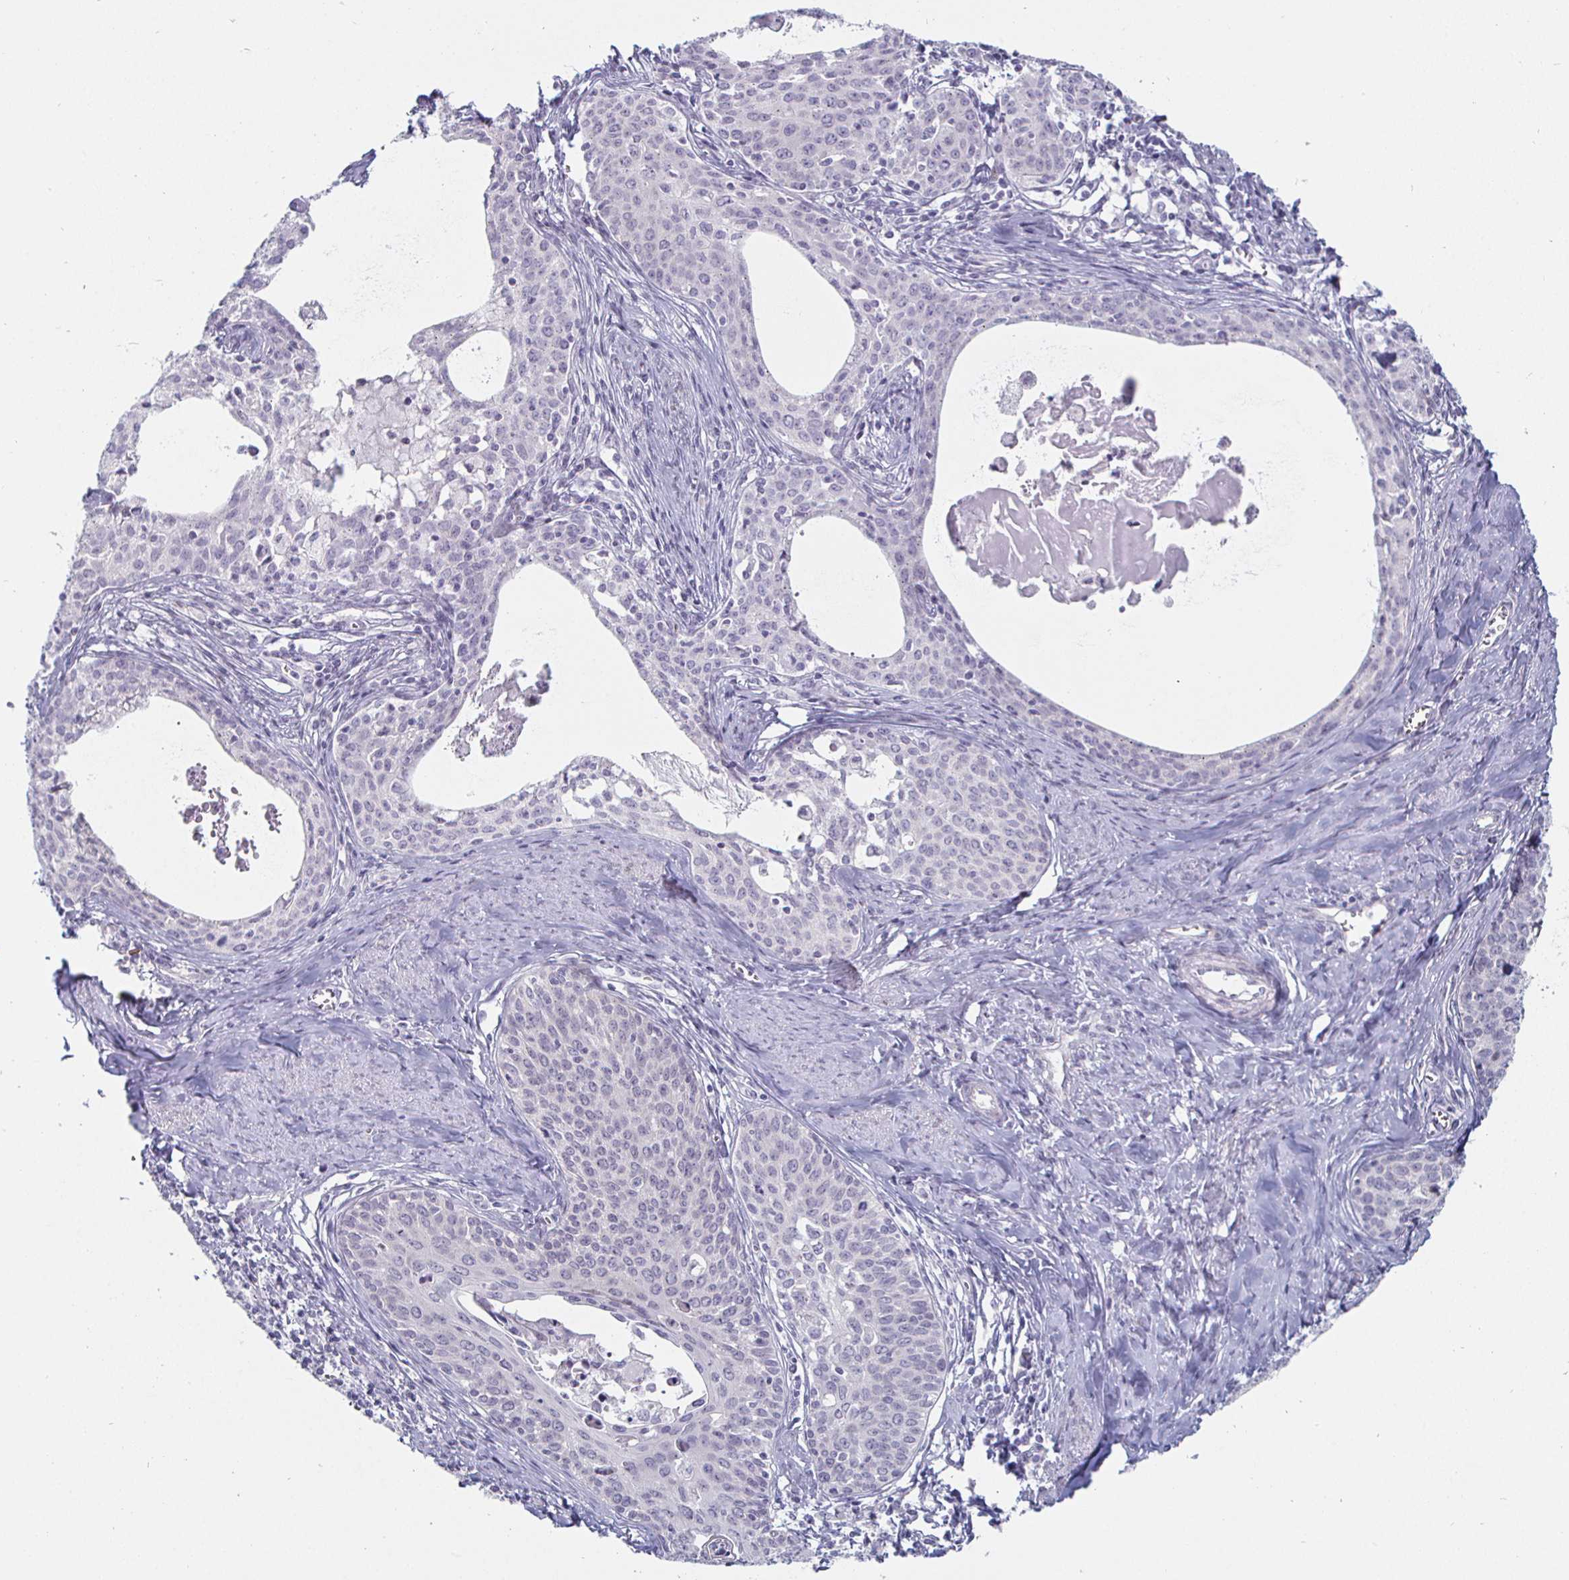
{"staining": {"intensity": "negative", "quantity": "none", "location": "none"}, "tissue": "cervical cancer", "cell_type": "Tumor cells", "image_type": "cancer", "snomed": [{"axis": "morphology", "description": "Squamous cell carcinoma, NOS"}, {"axis": "morphology", "description": "Adenocarcinoma, NOS"}, {"axis": "topography", "description": "Cervix"}], "caption": "The image exhibits no significant expression in tumor cells of cervical cancer (adenocarcinoma).", "gene": "DMRTB1", "patient": {"sex": "female", "age": 52}}